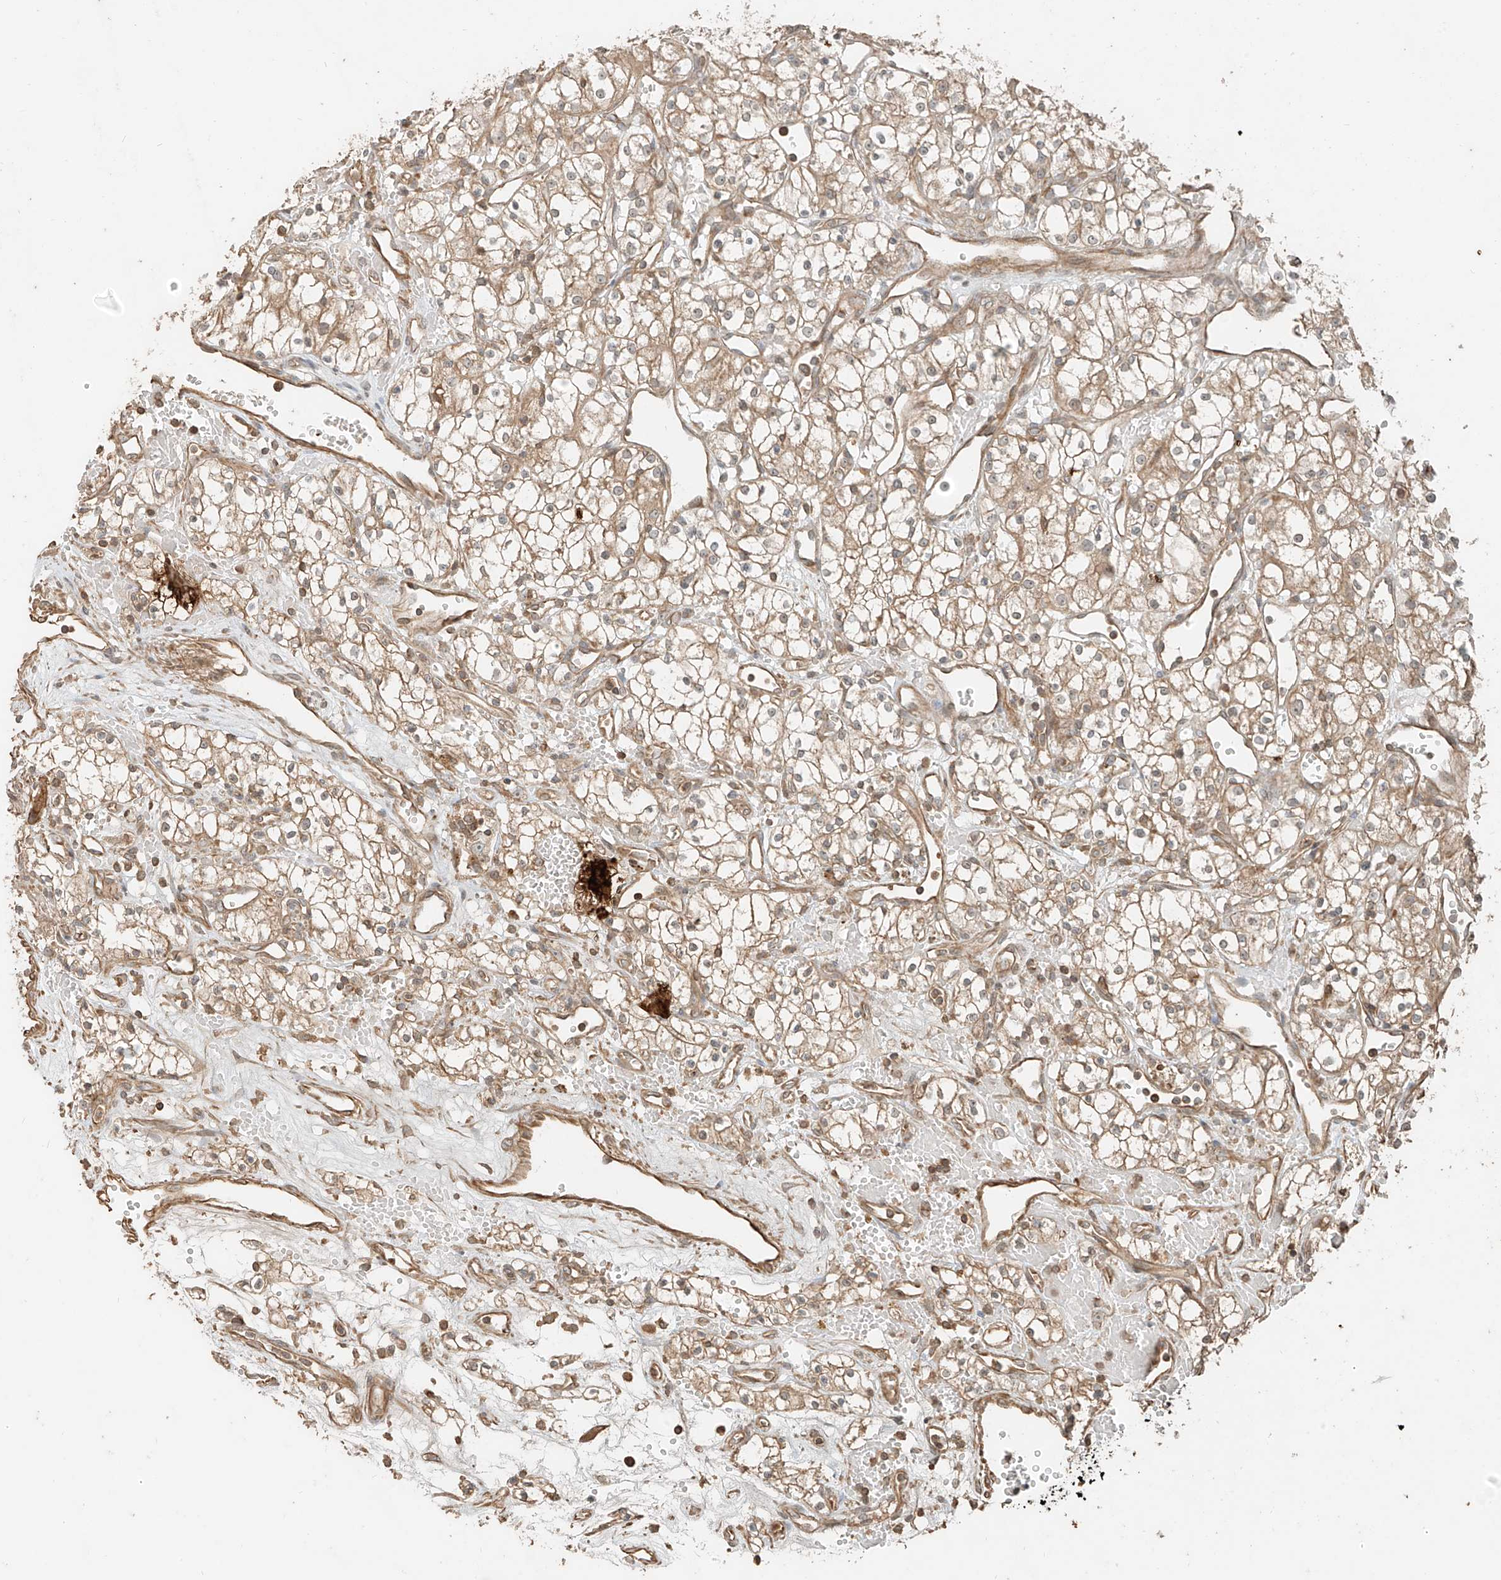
{"staining": {"intensity": "weak", "quantity": ">75%", "location": "cytoplasmic/membranous"}, "tissue": "renal cancer", "cell_type": "Tumor cells", "image_type": "cancer", "snomed": [{"axis": "morphology", "description": "Adenocarcinoma, NOS"}, {"axis": "topography", "description": "Kidney"}], "caption": "Immunohistochemical staining of adenocarcinoma (renal) reveals low levels of weak cytoplasmic/membranous staining in approximately >75% of tumor cells. Nuclei are stained in blue.", "gene": "ANKZF1", "patient": {"sex": "male", "age": 59}}